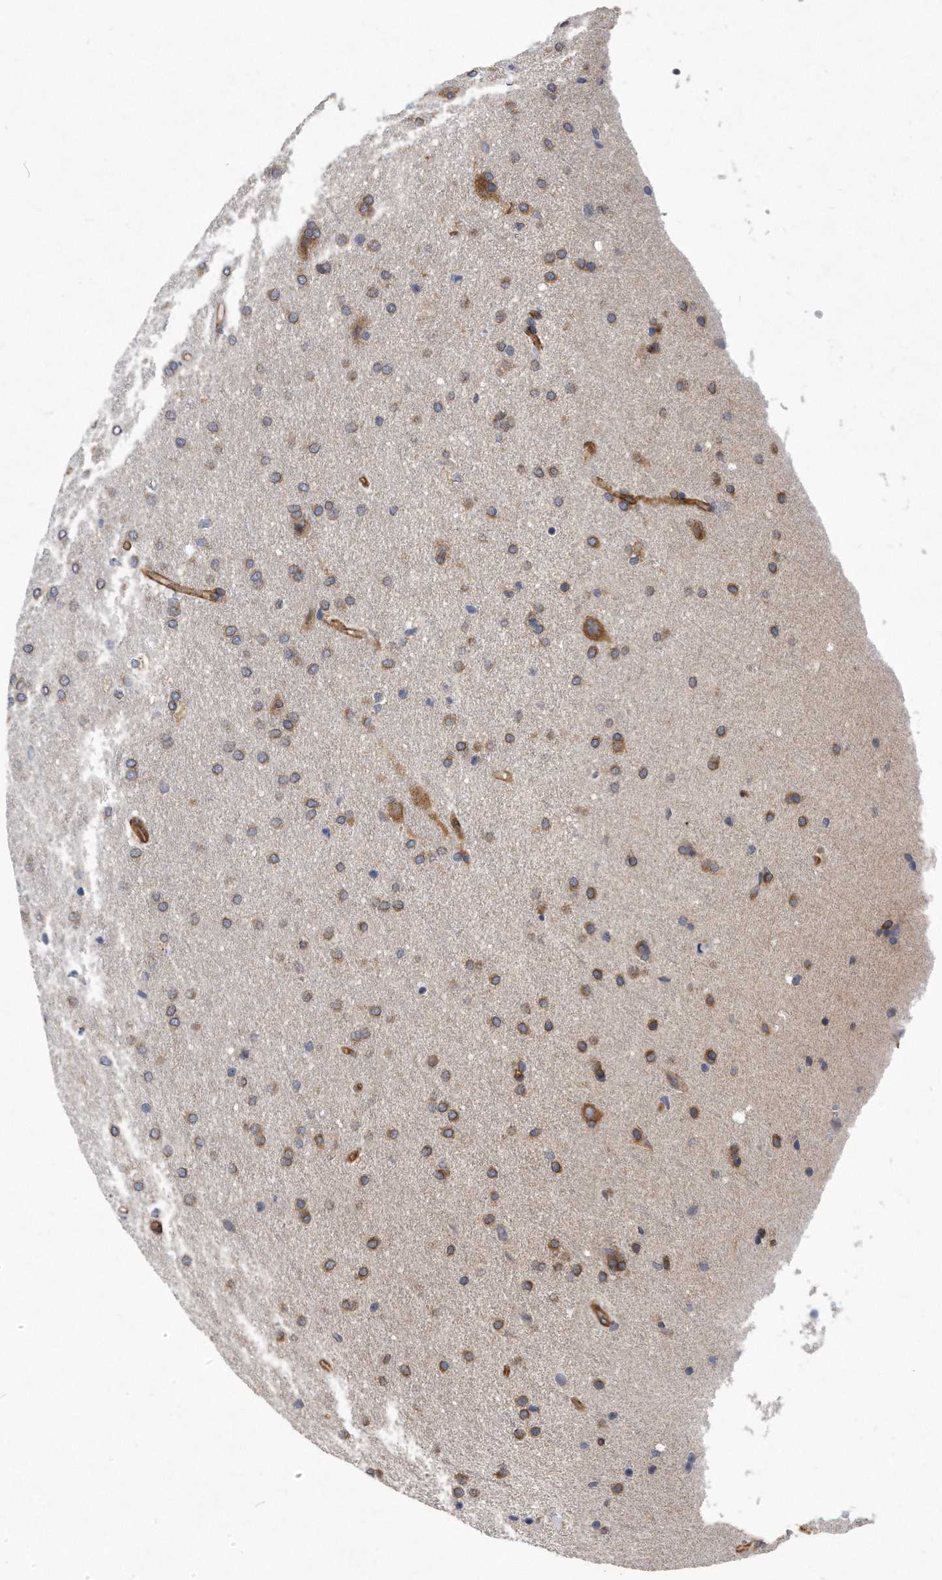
{"staining": {"intensity": "moderate", "quantity": "<25%", "location": "cytoplasmic/membranous"}, "tissue": "glioma", "cell_type": "Tumor cells", "image_type": "cancer", "snomed": [{"axis": "morphology", "description": "Glioma, malignant, Low grade"}, {"axis": "topography", "description": "Brain"}], "caption": "About <25% of tumor cells in human malignant low-grade glioma exhibit moderate cytoplasmic/membranous protein staining as visualized by brown immunohistochemical staining.", "gene": "EIF2B4", "patient": {"sex": "female", "age": 37}}